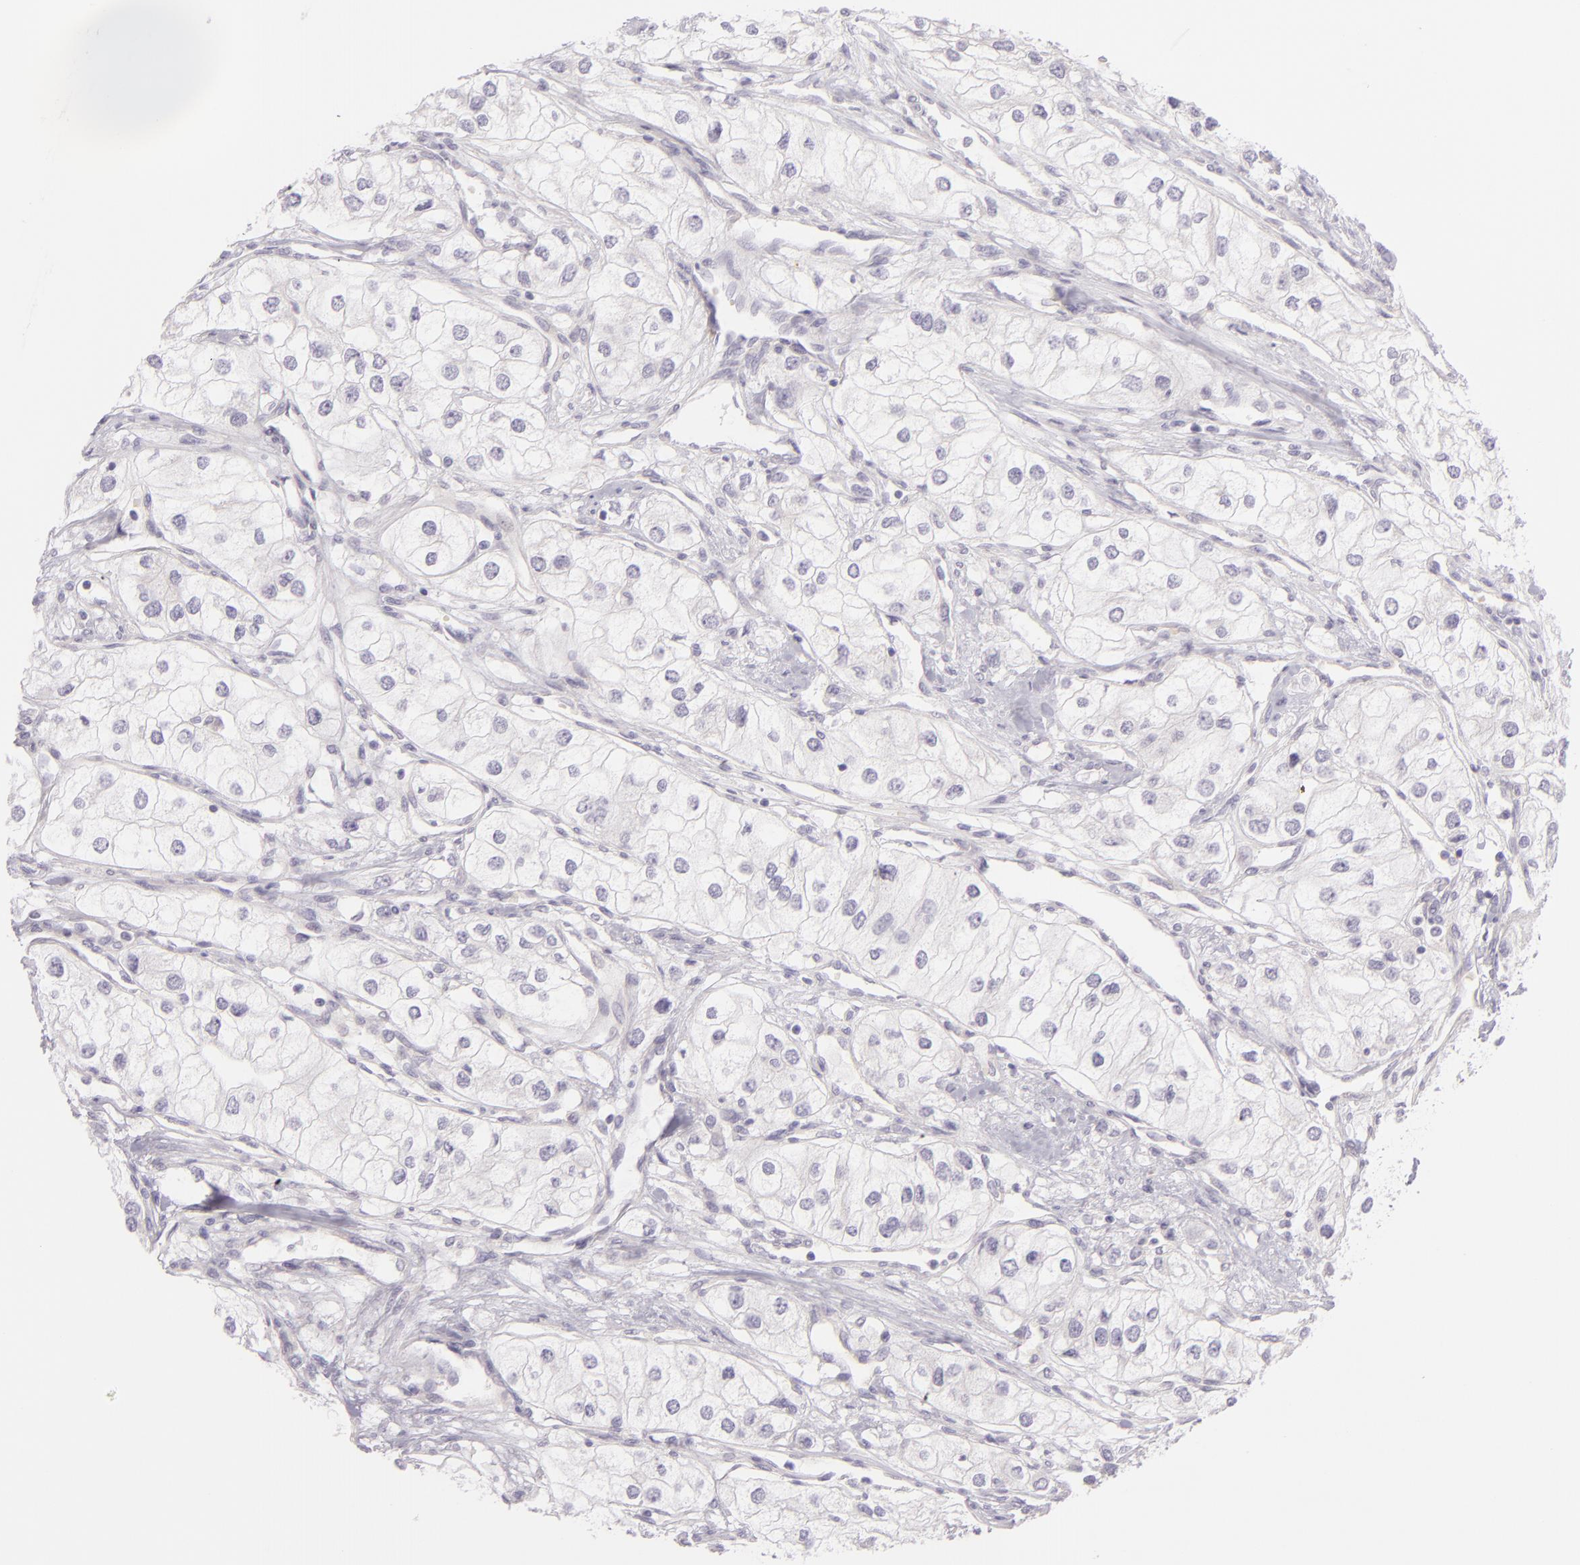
{"staining": {"intensity": "negative", "quantity": "none", "location": "none"}, "tissue": "renal cancer", "cell_type": "Tumor cells", "image_type": "cancer", "snomed": [{"axis": "morphology", "description": "Adenocarcinoma, NOS"}, {"axis": "topography", "description": "Kidney"}], "caption": "This image is of adenocarcinoma (renal) stained with immunohistochemistry to label a protein in brown with the nuclei are counter-stained blue. There is no staining in tumor cells.", "gene": "ZC3H7B", "patient": {"sex": "male", "age": 57}}